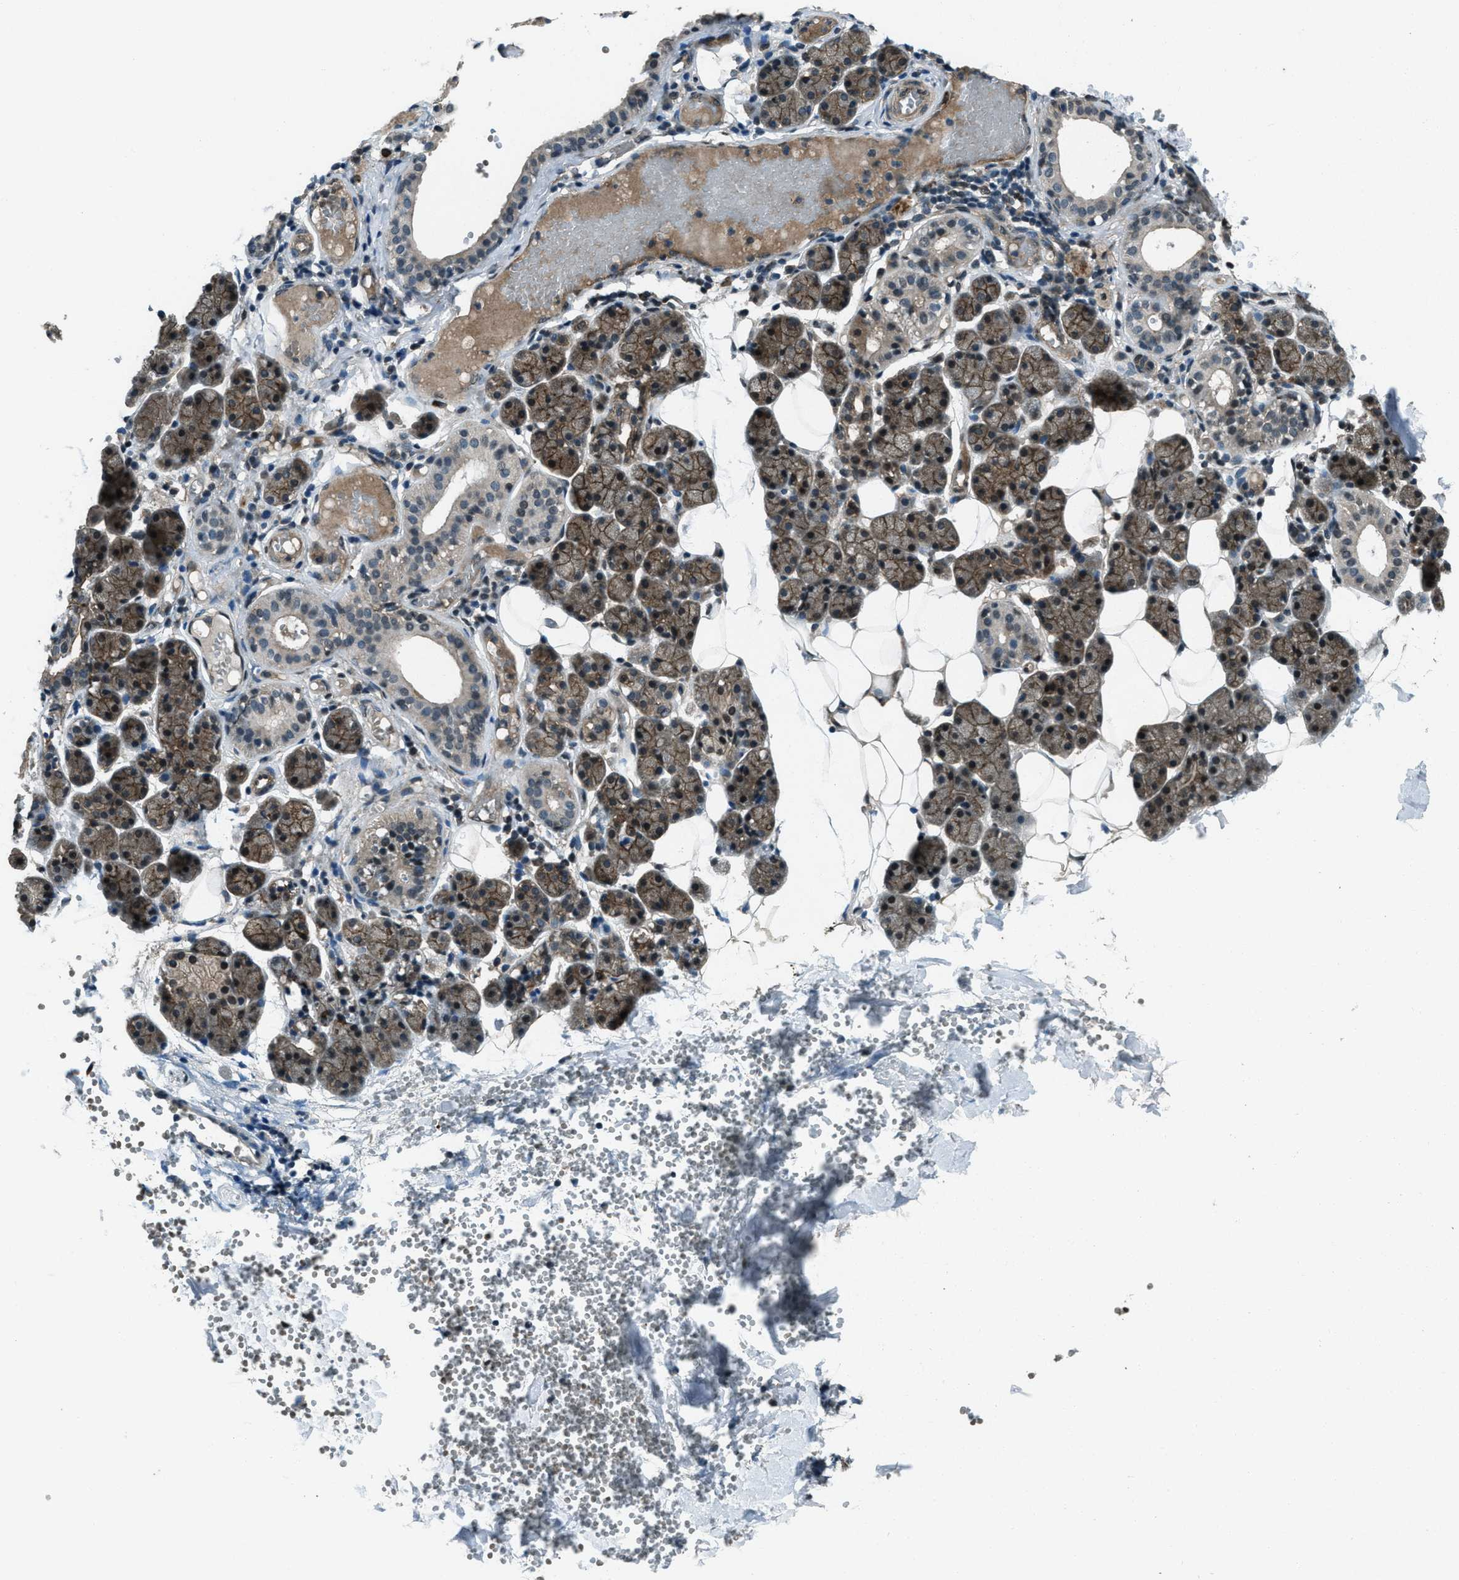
{"staining": {"intensity": "moderate", "quantity": "25%-75%", "location": "cytoplasmic/membranous,nuclear"}, "tissue": "salivary gland", "cell_type": "Glandular cells", "image_type": "normal", "snomed": [{"axis": "morphology", "description": "Normal tissue, NOS"}, {"axis": "topography", "description": "Salivary gland"}], "caption": "Protein staining reveals moderate cytoplasmic/membranous,nuclear positivity in approximately 25%-75% of glandular cells in unremarkable salivary gland. (brown staining indicates protein expression, while blue staining denotes nuclei).", "gene": "SVIL", "patient": {"sex": "female", "age": 33}}